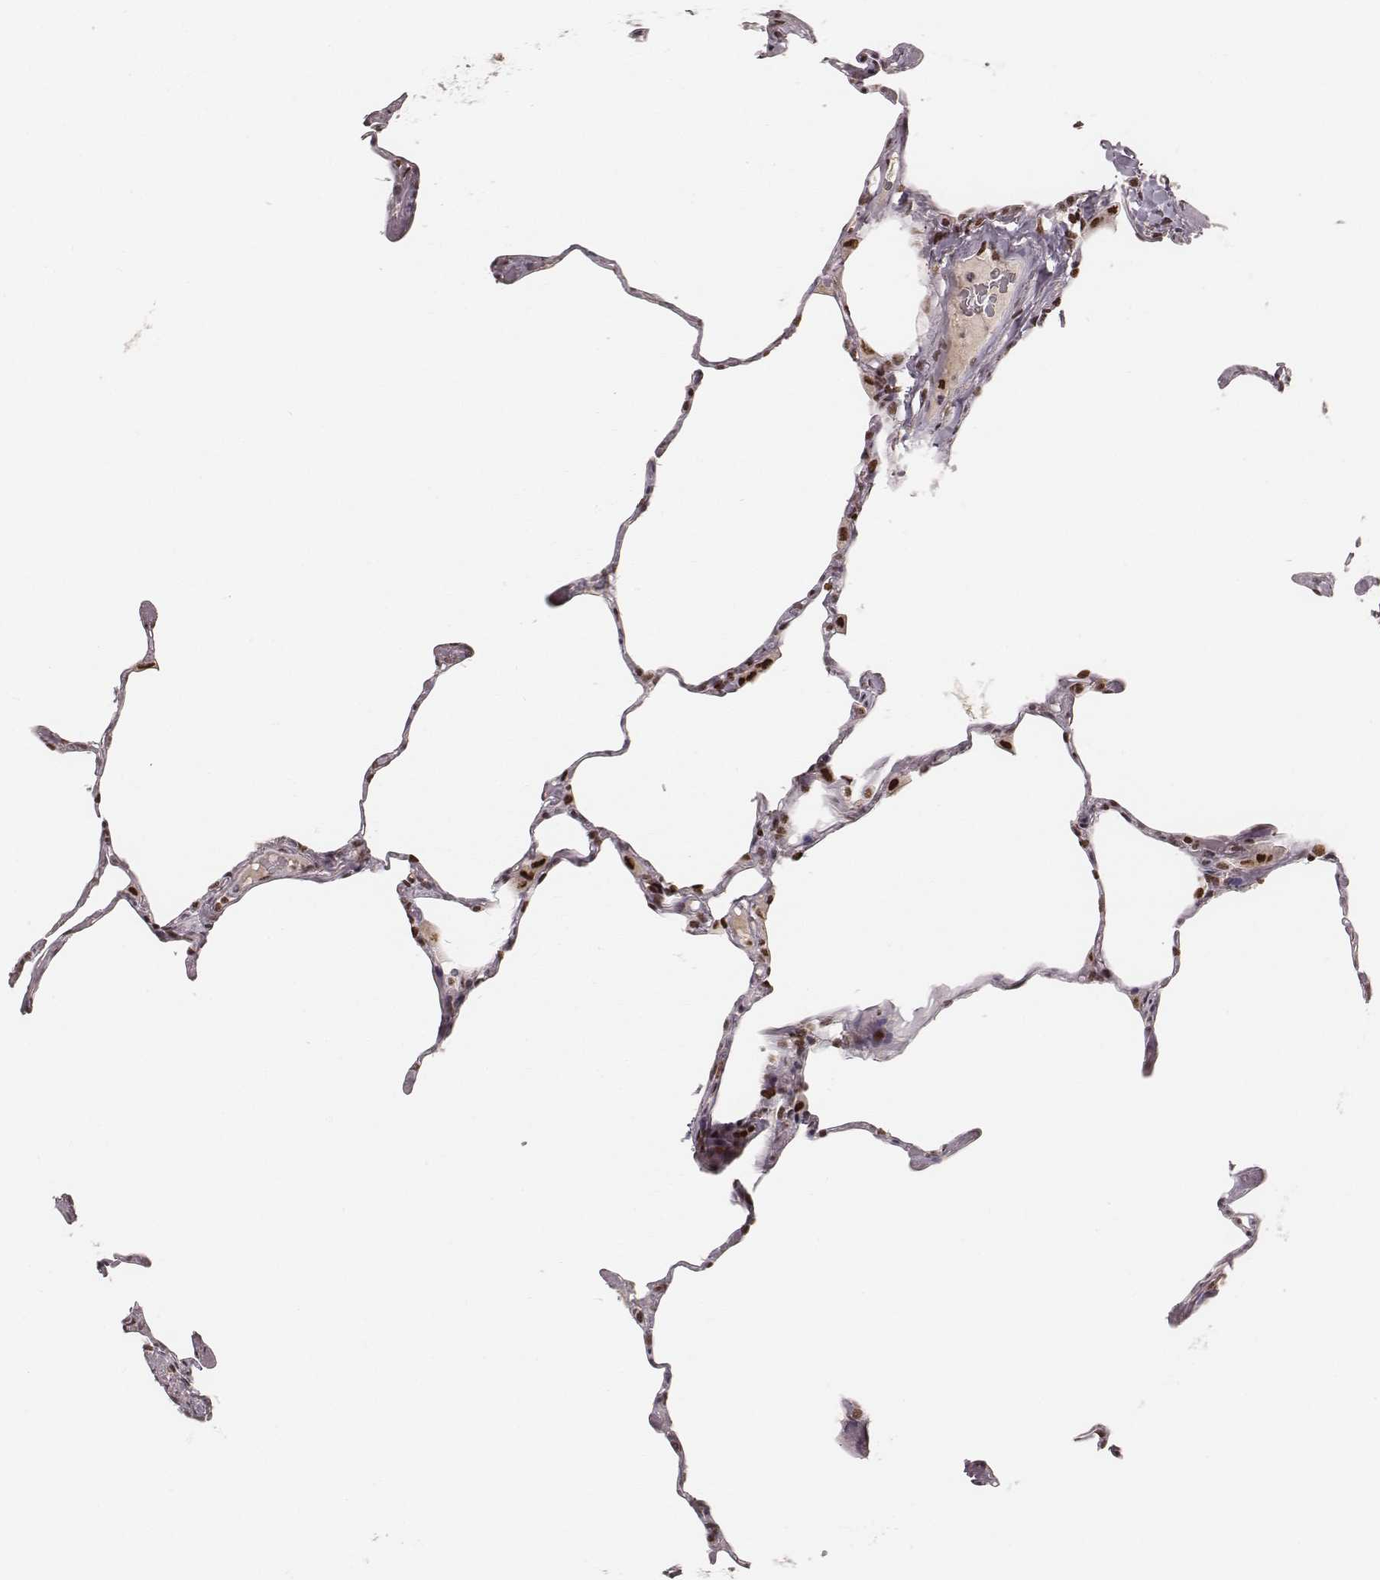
{"staining": {"intensity": "strong", "quantity": ">75%", "location": "nuclear"}, "tissue": "lung", "cell_type": "Alveolar cells", "image_type": "normal", "snomed": [{"axis": "morphology", "description": "Normal tissue, NOS"}, {"axis": "topography", "description": "Lung"}], "caption": "Benign lung reveals strong nuclear staining in approximately >75% of alveolar cells (DAB = brown stain, brightfield microscopy at high magnification)..", "gene": "HNRNPC", "patient": {"sex": "male", "age": 65}}